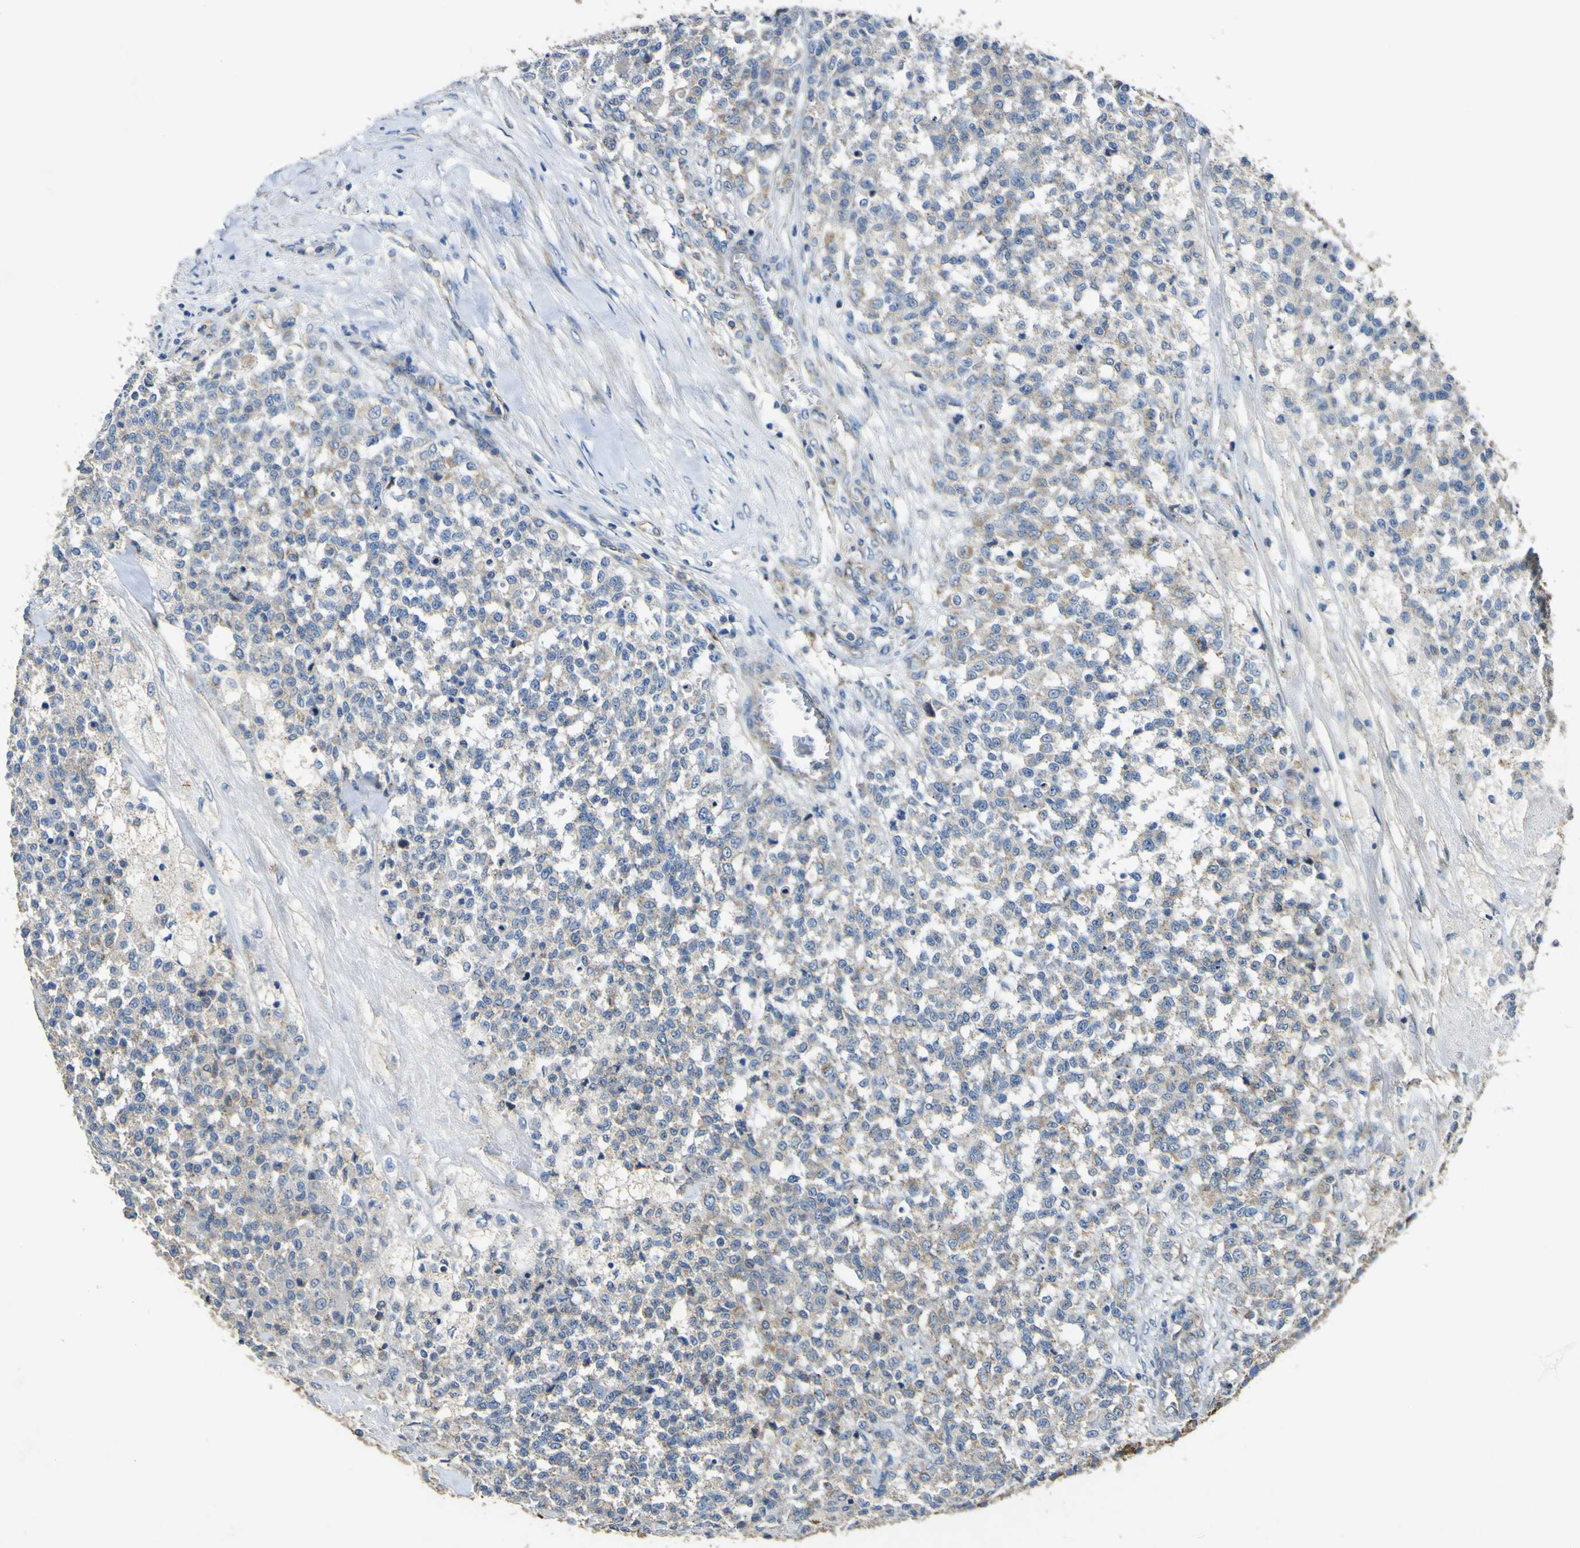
{"staining": {"intensity": "weak", "quantity": "<25%", "location": "cytoplasmic/membranous"}, "tissue": "testis cancer", "cell_type": "Tumor cells", "image_type": "cancer", "snomed": [{"axis": "morphology", "description": "Seminoma, NOS"}, {"axis": "topography", "description": "Testis"}], "caption": "This is an immunohistochemistry (IHC) image of human testis seminoma. There is no positivity in tumor cells.", "gene": "ALDH18A1", "patient": {"sex": "male", "age": 59}}